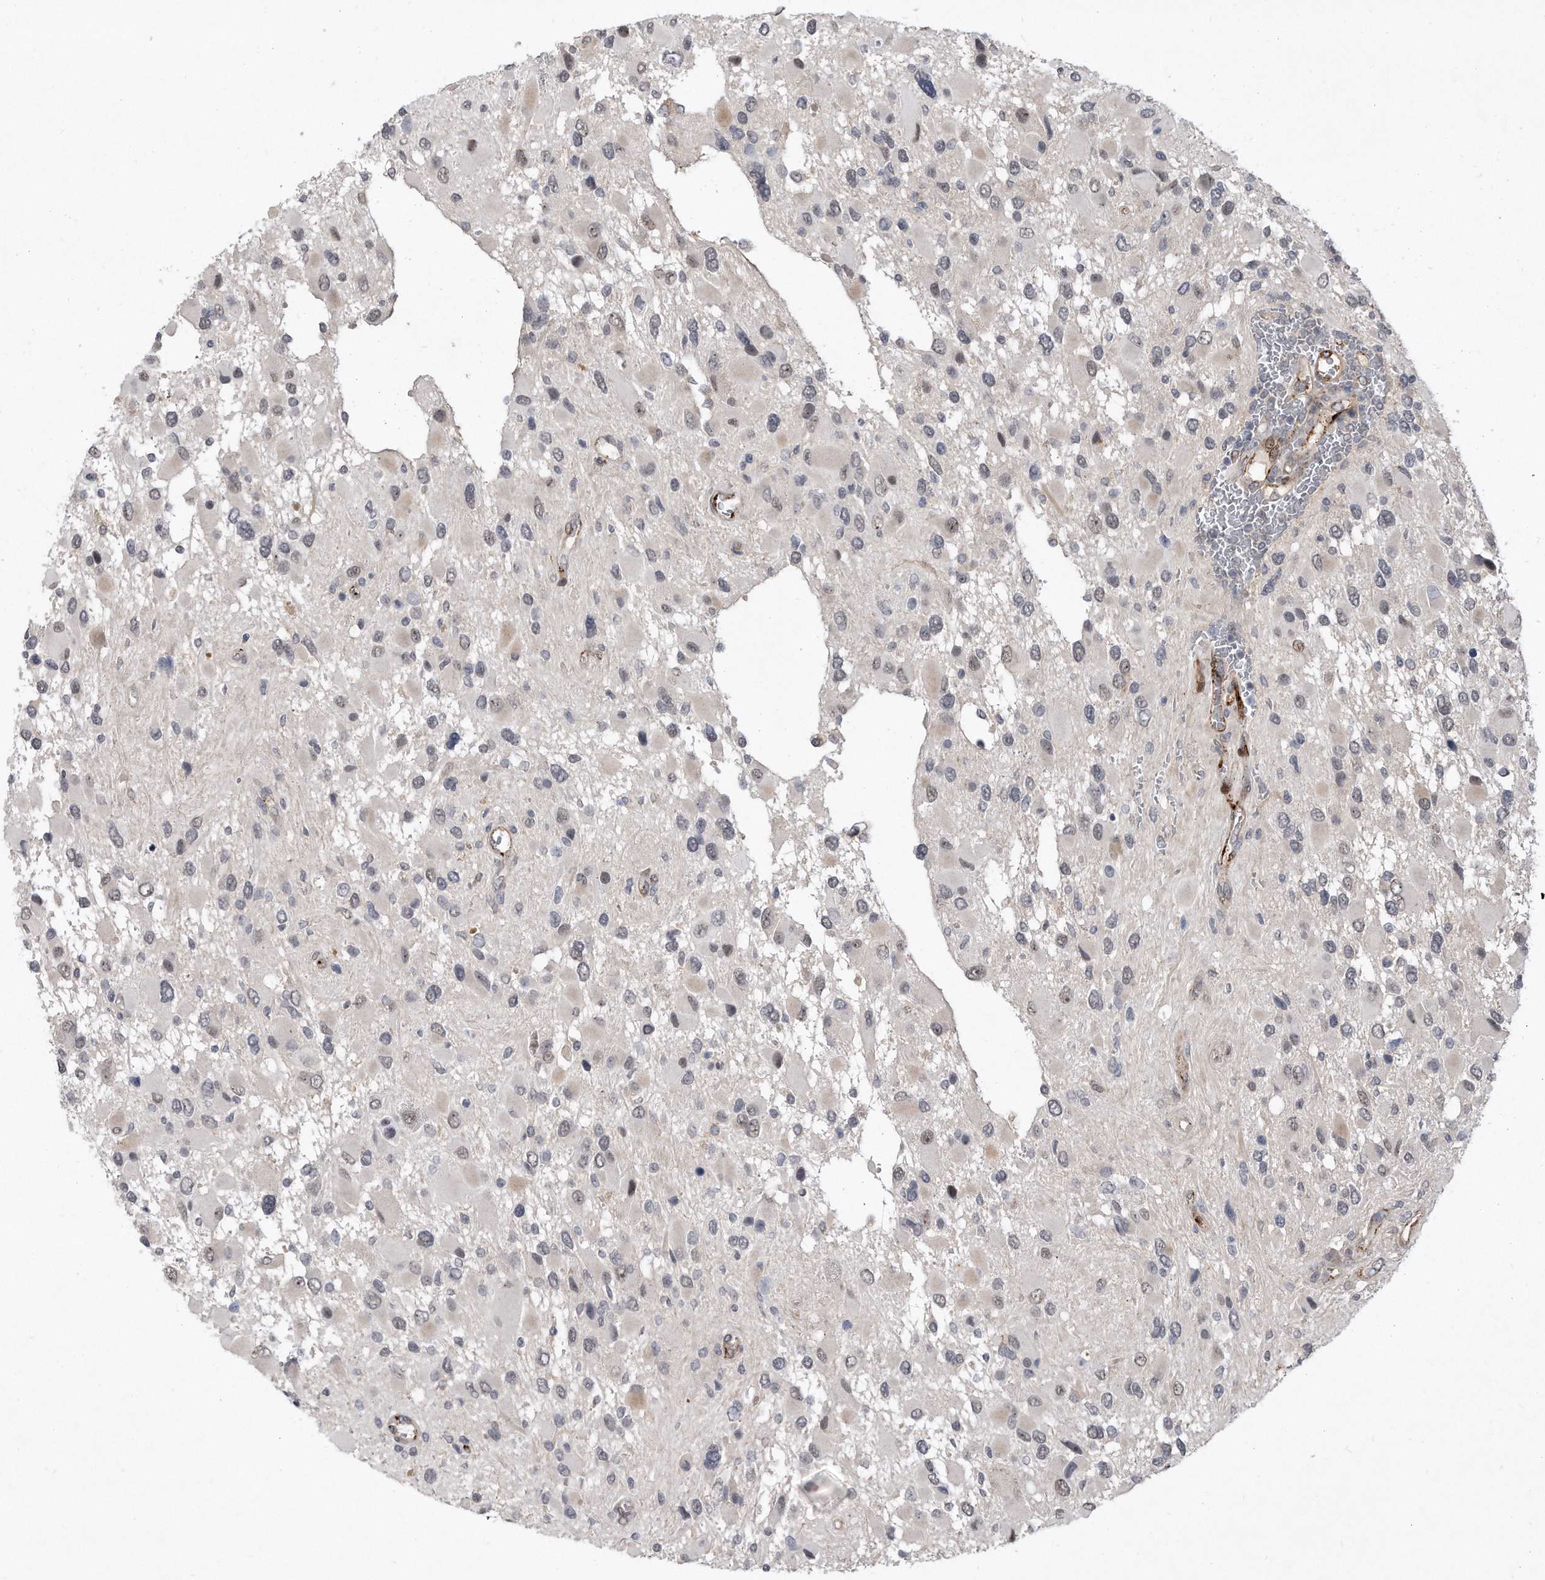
{"staining": {"intensity": "negative", "quantity": "none", "location": "none"}, "tissue": "glioma", "cell_type": "Tumor cells", "image_type": "cancer", "snomed": [{"axis": "morphology", "description": "Glioma, malignant, High grade"}, {"axis": "topography", "description": "Brain"}], "caption": "Immunohistochemistry (IHC) of human glioma reveals no positivity in tumor cells.", "gene": "PGBD2", "patient": {"sex": "male", "age": 53}}